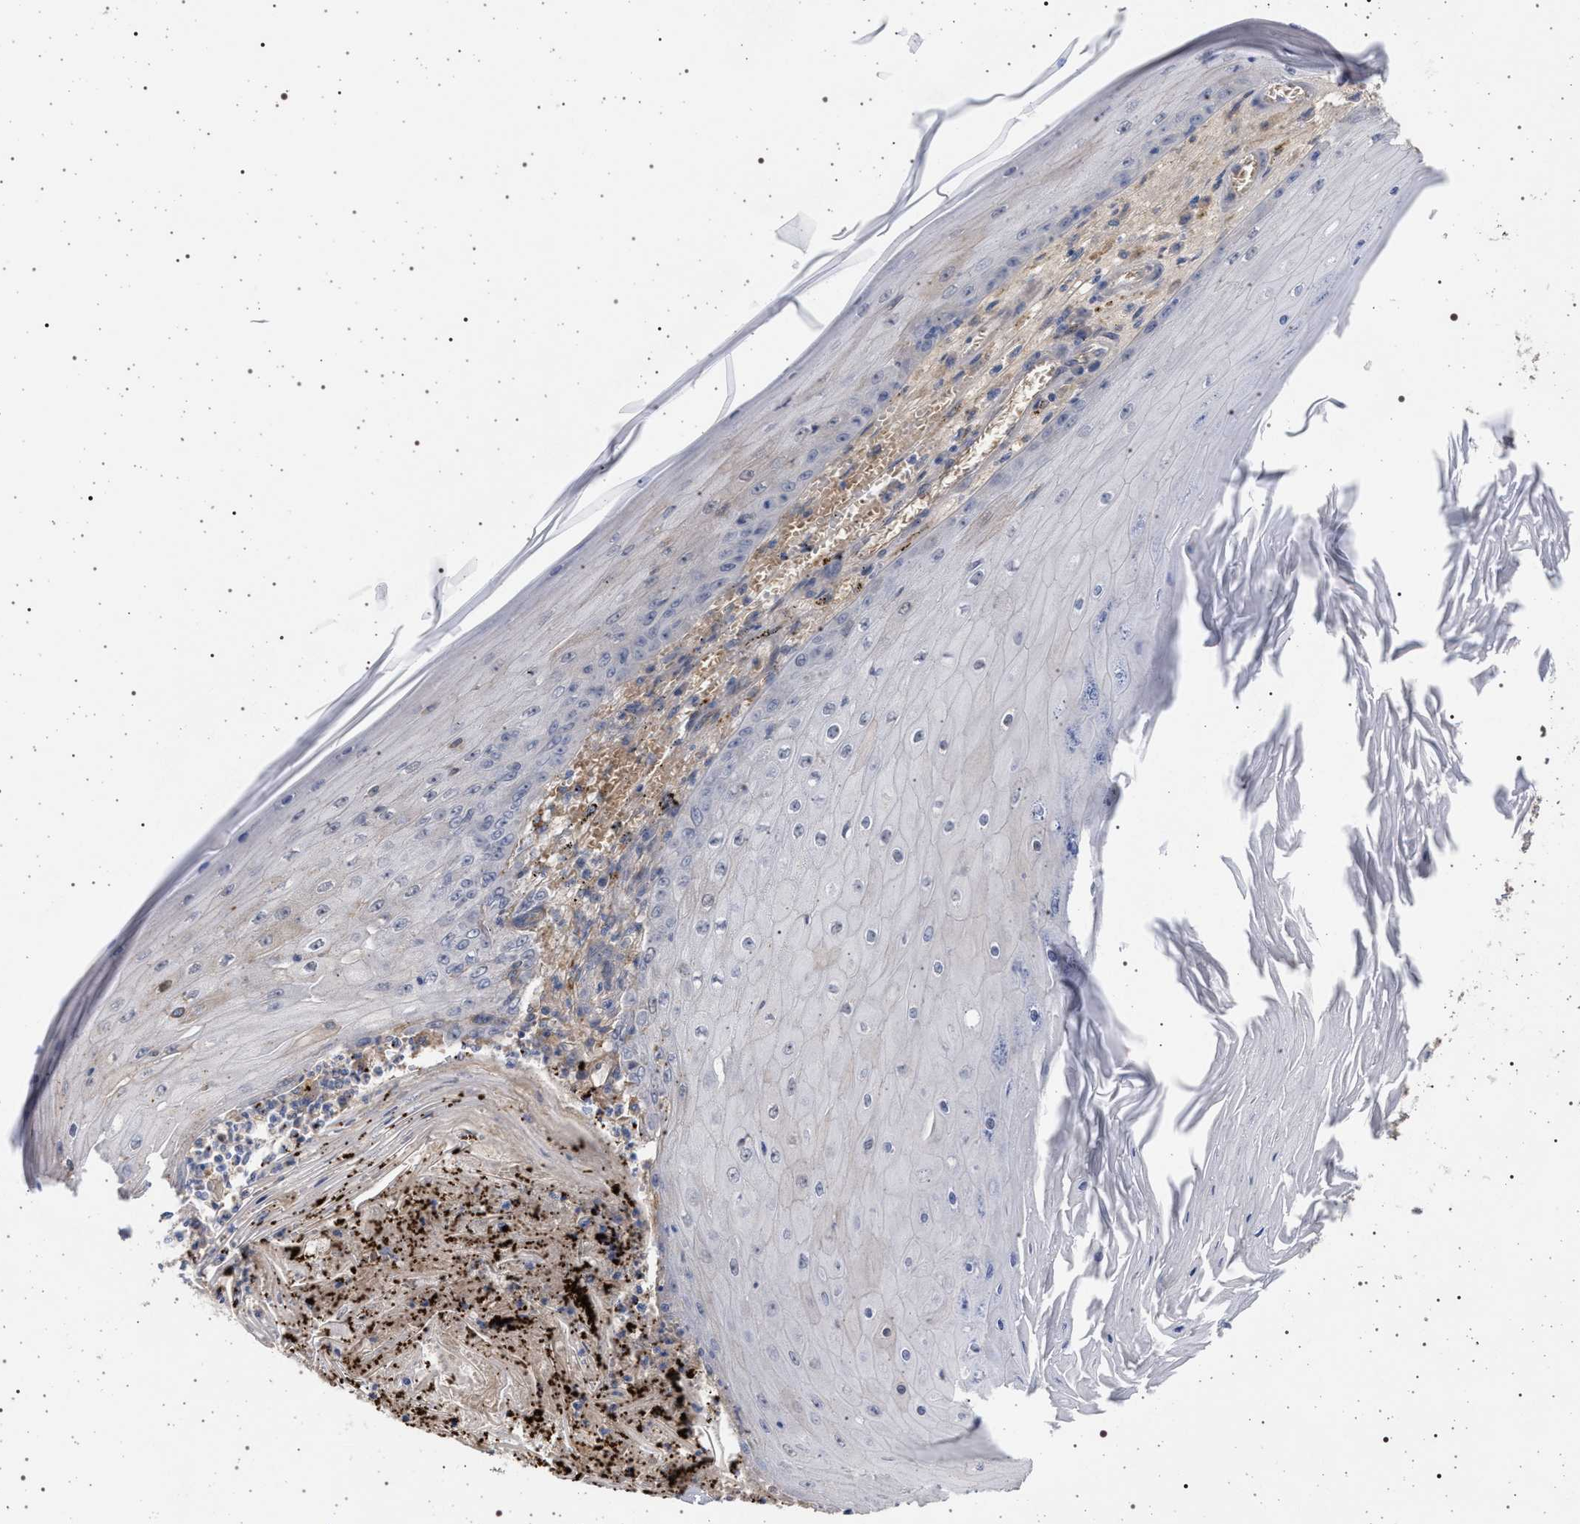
{"staining": {"intensity": "negative", "quantity": "none", "location": "none"}, "tissue": "skin cancer", "cell_type": "Tumor cells", "image_type": "cancer", "snomed": [{"axis": "morphology", "description": "Squamous cell carcinoma, NOS"}, {"axis": "topography", "description": "Skin"}], "caption": "The histopathology image exhibits no staining of tumor cells in squamous cell carcinoma (skin).", "gene": "RBM48", "patient": {"sex": "female", "age": 73}}